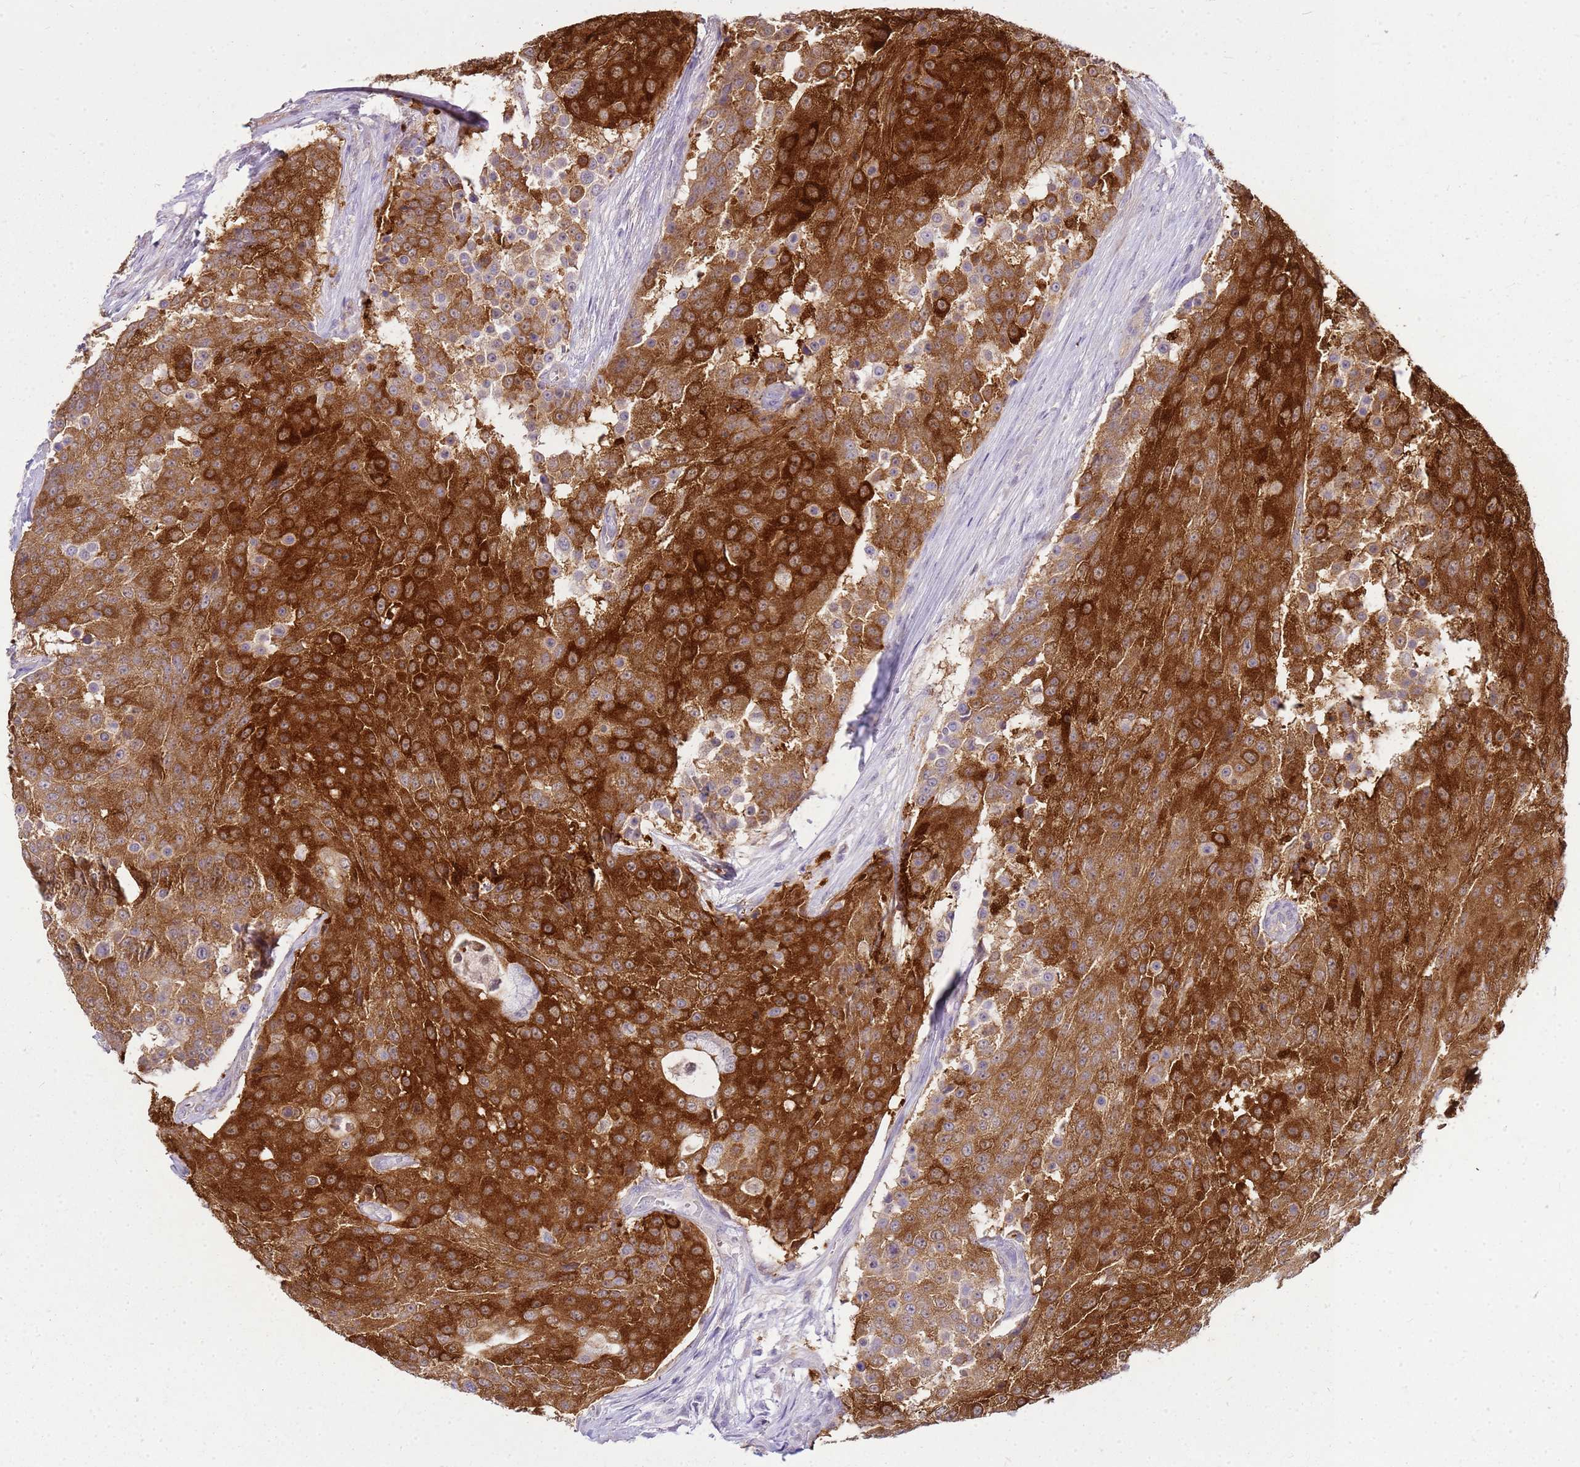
{"staining": {"intensity": "strong", "quantity": ">75%", "location": "cytoplasmic/membranous"}, "tissue": "urothelial cancer", "cell_type": "Tumor cells", "image_type": "cancer", "snomed": [{"axis": "morphology", "description": "Urothelial carcinoma, High grade"}, {"axis": "topography", "description": "Urinary bladder"}], "caption": "Protein staining displays strong cytoplasmic/membranous staining in about >75% of tumor cells in urothelial carcinoma (high-grade).", "gene": "HSPB1", "patient": {"sex": "female", "age": 63}}